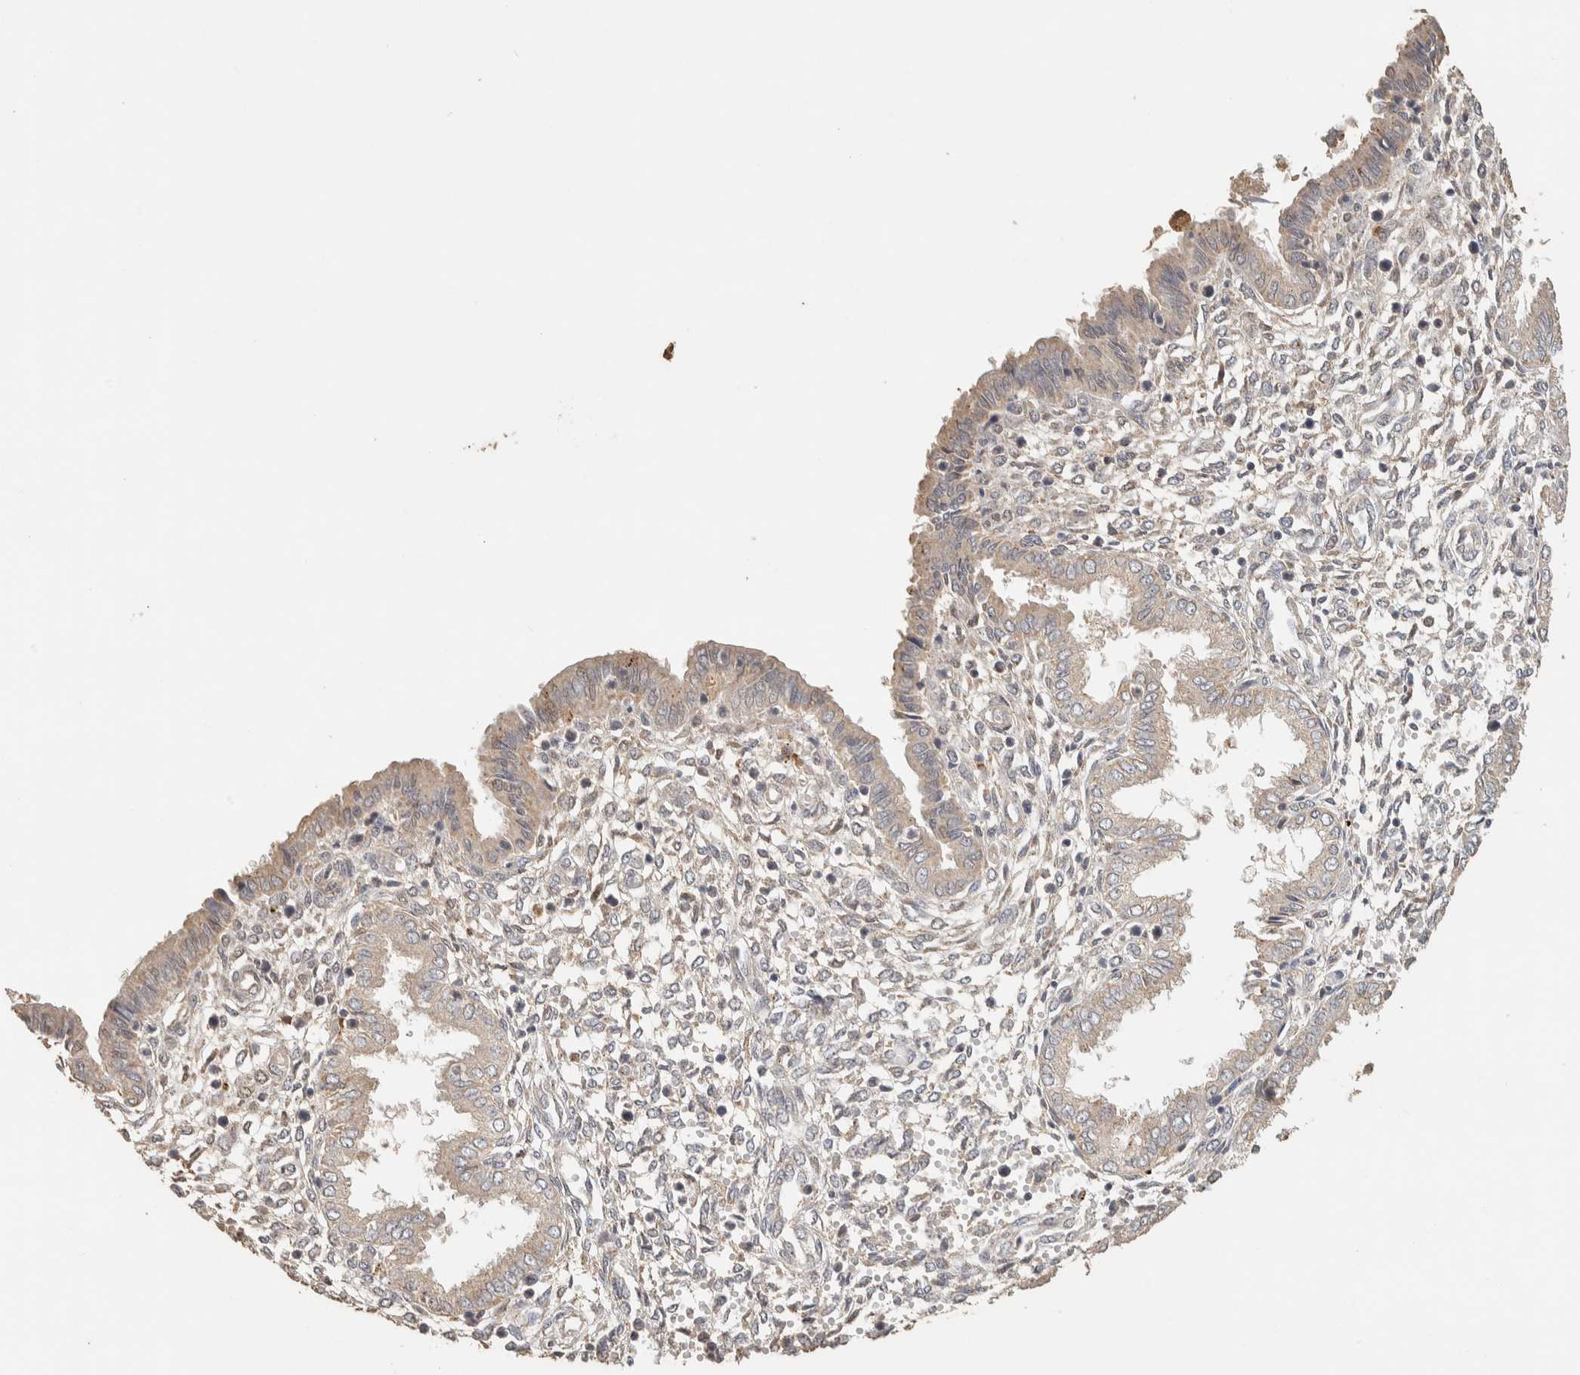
{"staining": {"intensity": "weak", "quantity": "<25%", "location": "cytoplasmic/membranous"}, "tissue": "endometrium", "cell_type": "Cells in endometrial stroma", "image_type": "normal", "snomed": [{"axis": "morphology", "description": "Normal tissue, NOS"}, {"axis": "topography", "description": "Endometrium"}], "caption": "The micrograph demonstrates no staining of cells in endometrial stroma in unremarkable endometrium. Nuclei are stained in blue.", "gene": "ITPA", "patient": {"sex": "female", "age": 33}}